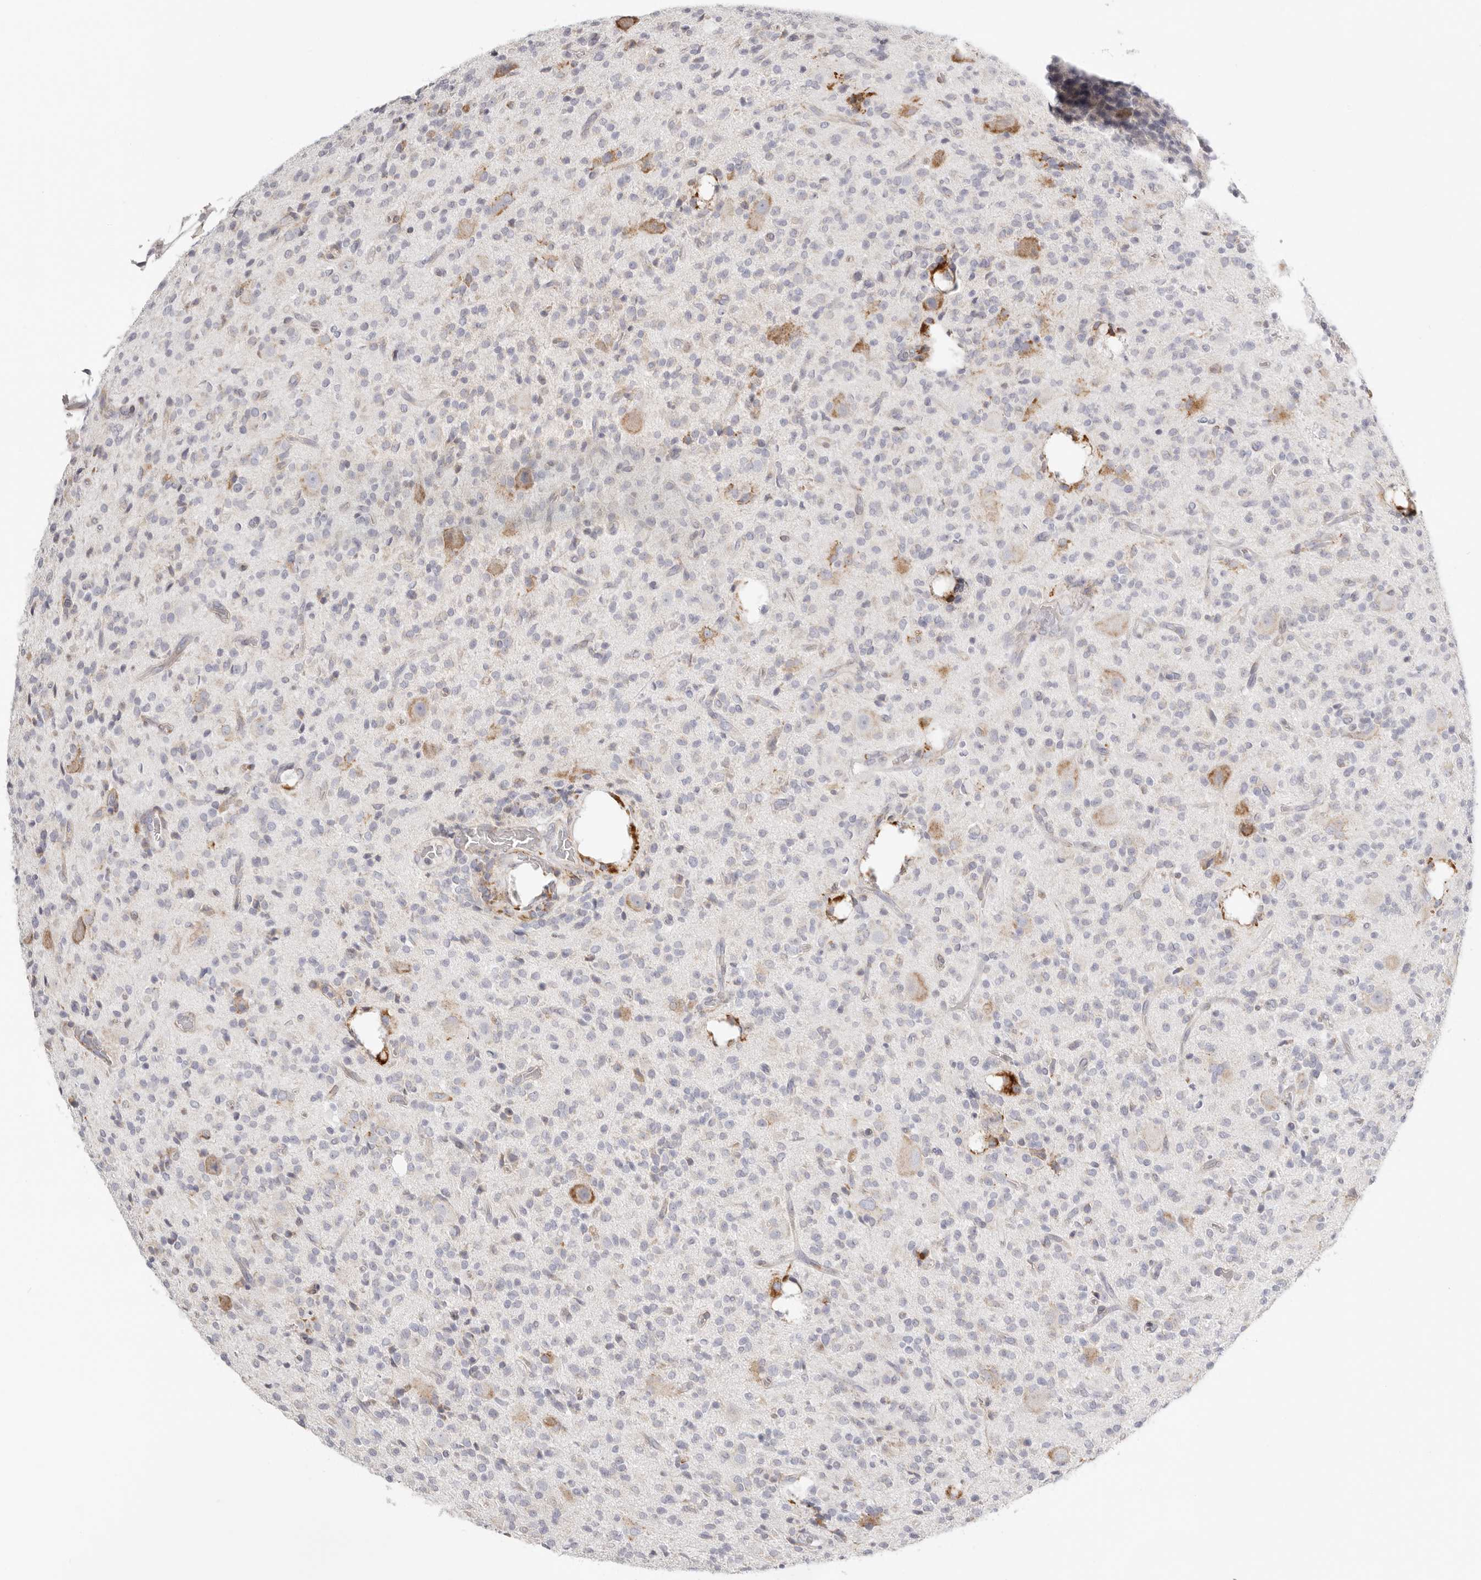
{"staining": {"intensity": "negative", "quantity": "none", "location": "none"}, "tissue": "glioma", "cell_type": "Tumor cells", "image_type": "cancer", "snomed": [{"axis": "morphology", "description": "Glioma, malignant, High grade"}, {"axis": "topography", "description": "Brain"}], "caption": "A micrograph of malignant glioma (high-grade) stained for a protein shows no brown staining in tumor cells. (DAB immunohistochemistry (IHC) visualized using brightfield microscopy, high magnification).", "gene": "IL32", "patient": {"sex": "male", "age": 34}}